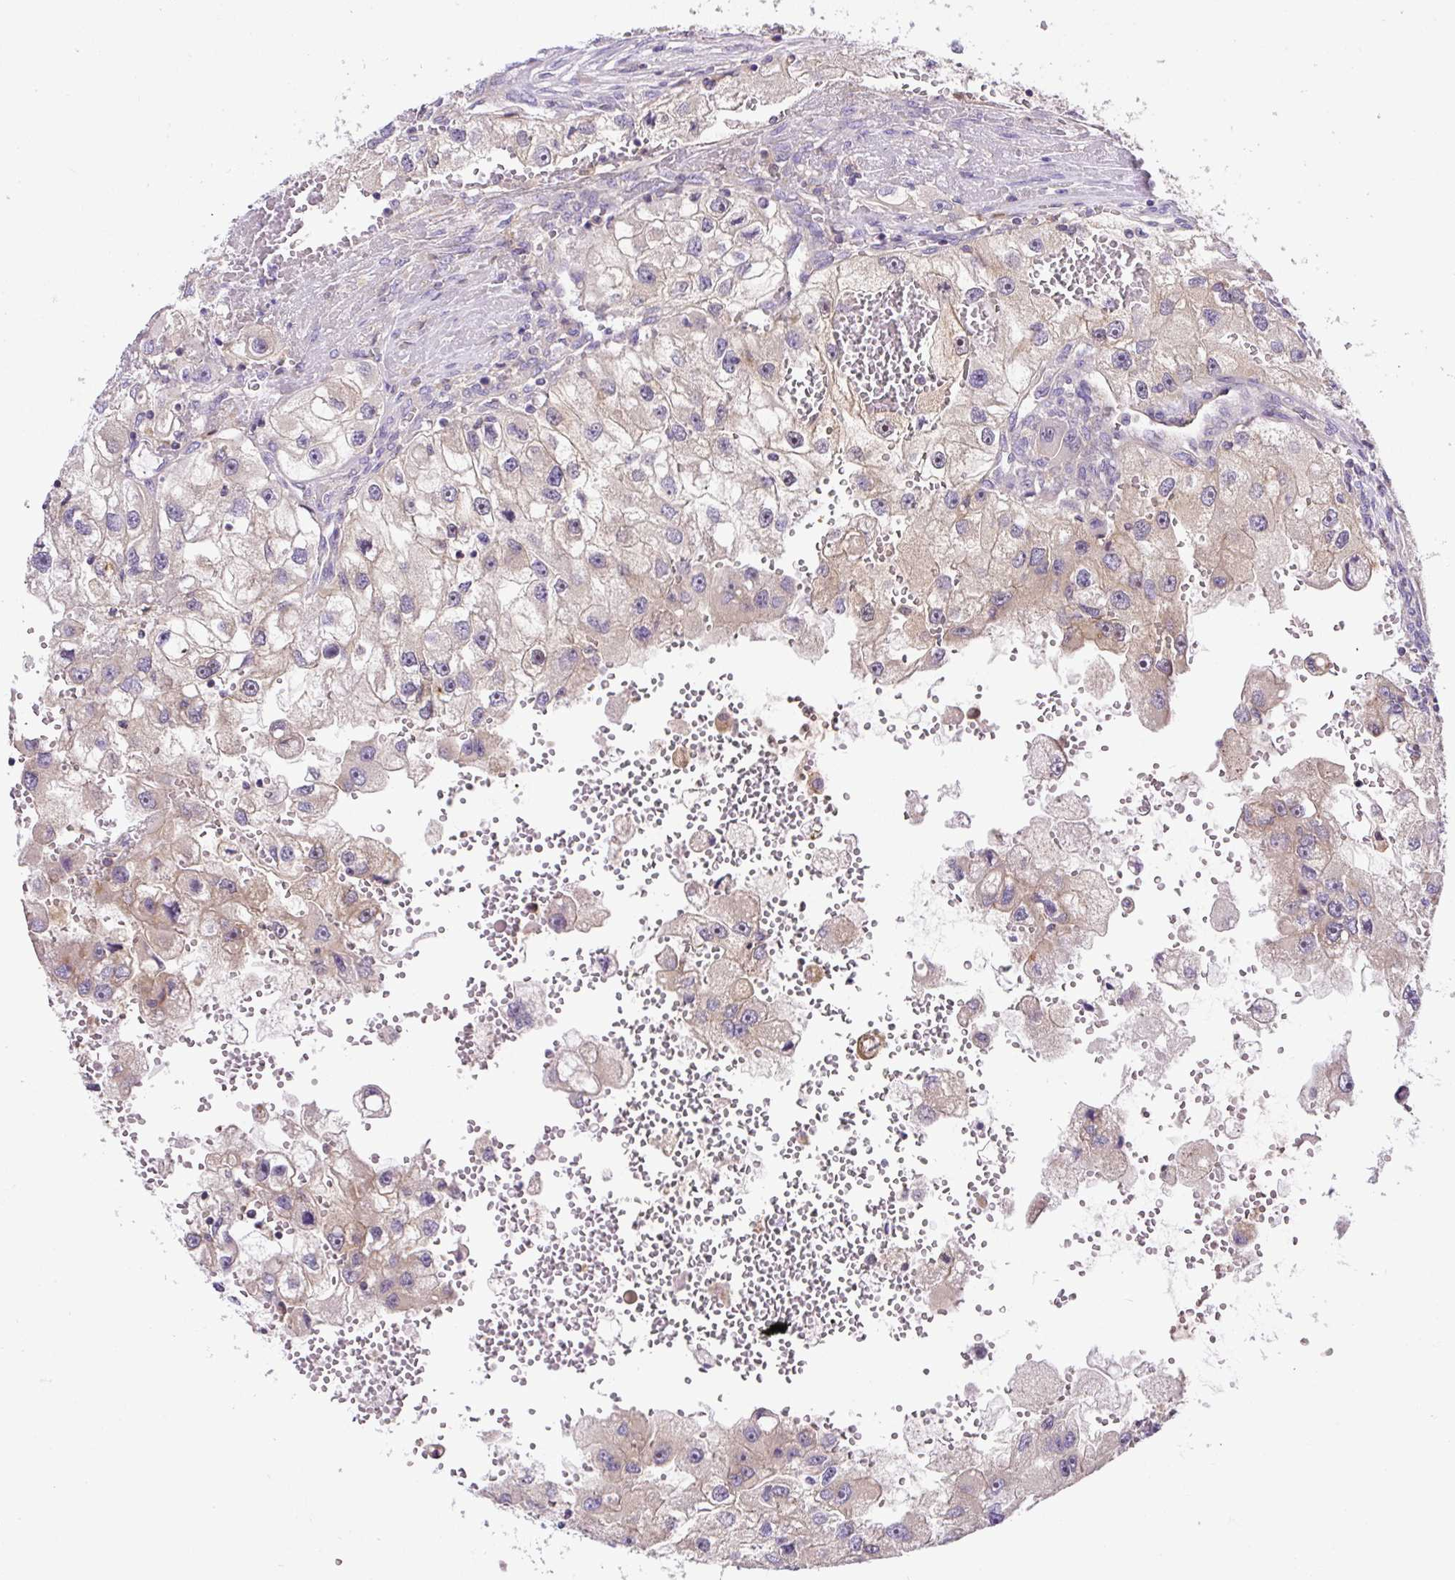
{"staining": {"intensity": "weak", "quantity": "<25%", "location": "cytoplasmic/membranous"}, "tissue": "renal cancer", "cell_type": "Tumor cells", "image_type": "cancer", "snomed": [{"axis": "morphology", "description": "Adenocarcinoma, NOS"}, {"axis": "topography", "description": "Kidney"}], "caption": "Immunohistochemistry (IHC) image of neoplastic tissue: human renal adenocarcinoma stained with DAB (3,3'-diaminobenzidine) demonstrates no significant protein staining in tumor cells. The staining was performed using DAB (3,3'-diaminobenzidine) to visualize the protein expression in brown, while the nuclei were stained in blue with hematoxylin (Magnification: 20x).", "gene": "CCDC28A", "patient": {"sex": "male", "age": 63}}